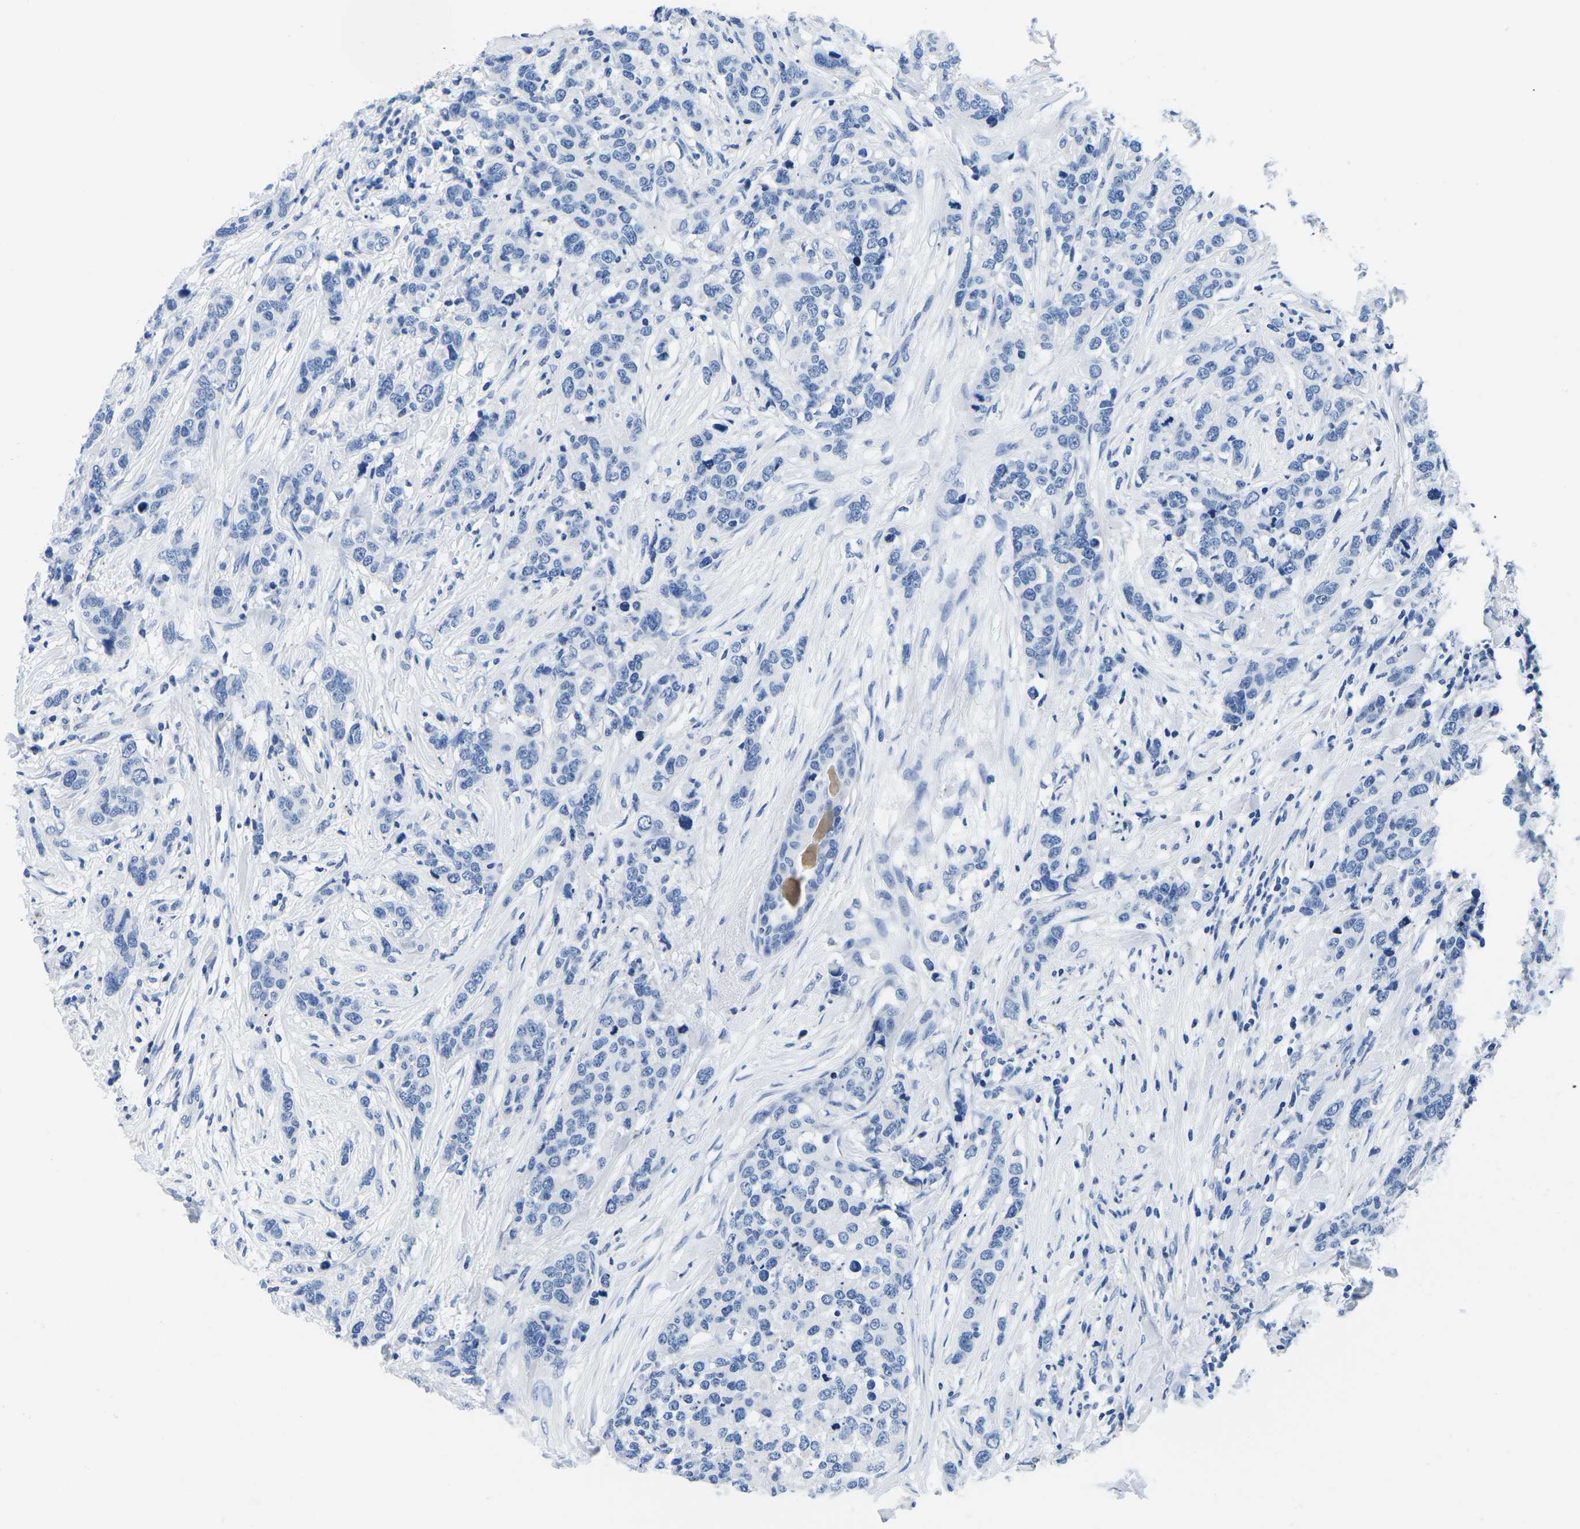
{"staining": {"intensity": "negative", "quantity": "none", "location": "none"}, "tissue": "breast cancer", "cell_type": "Tumor cells", "image_type": "cancer", "snomed": [{"axis": "morphology", "description": "Lobular carcinoma"}, {"axis": "topography", "description": "Breast"}], "caption": "IHC photomicrograph of neoplastic tissue: breast cancer (lobular carcinoma) stained with DAB demonstrates no significant protein staining in tumor cells. Nuclei are stained in blue.", "gene": "CYP1A2", "patient": {"sex": "female", "age": 59}}